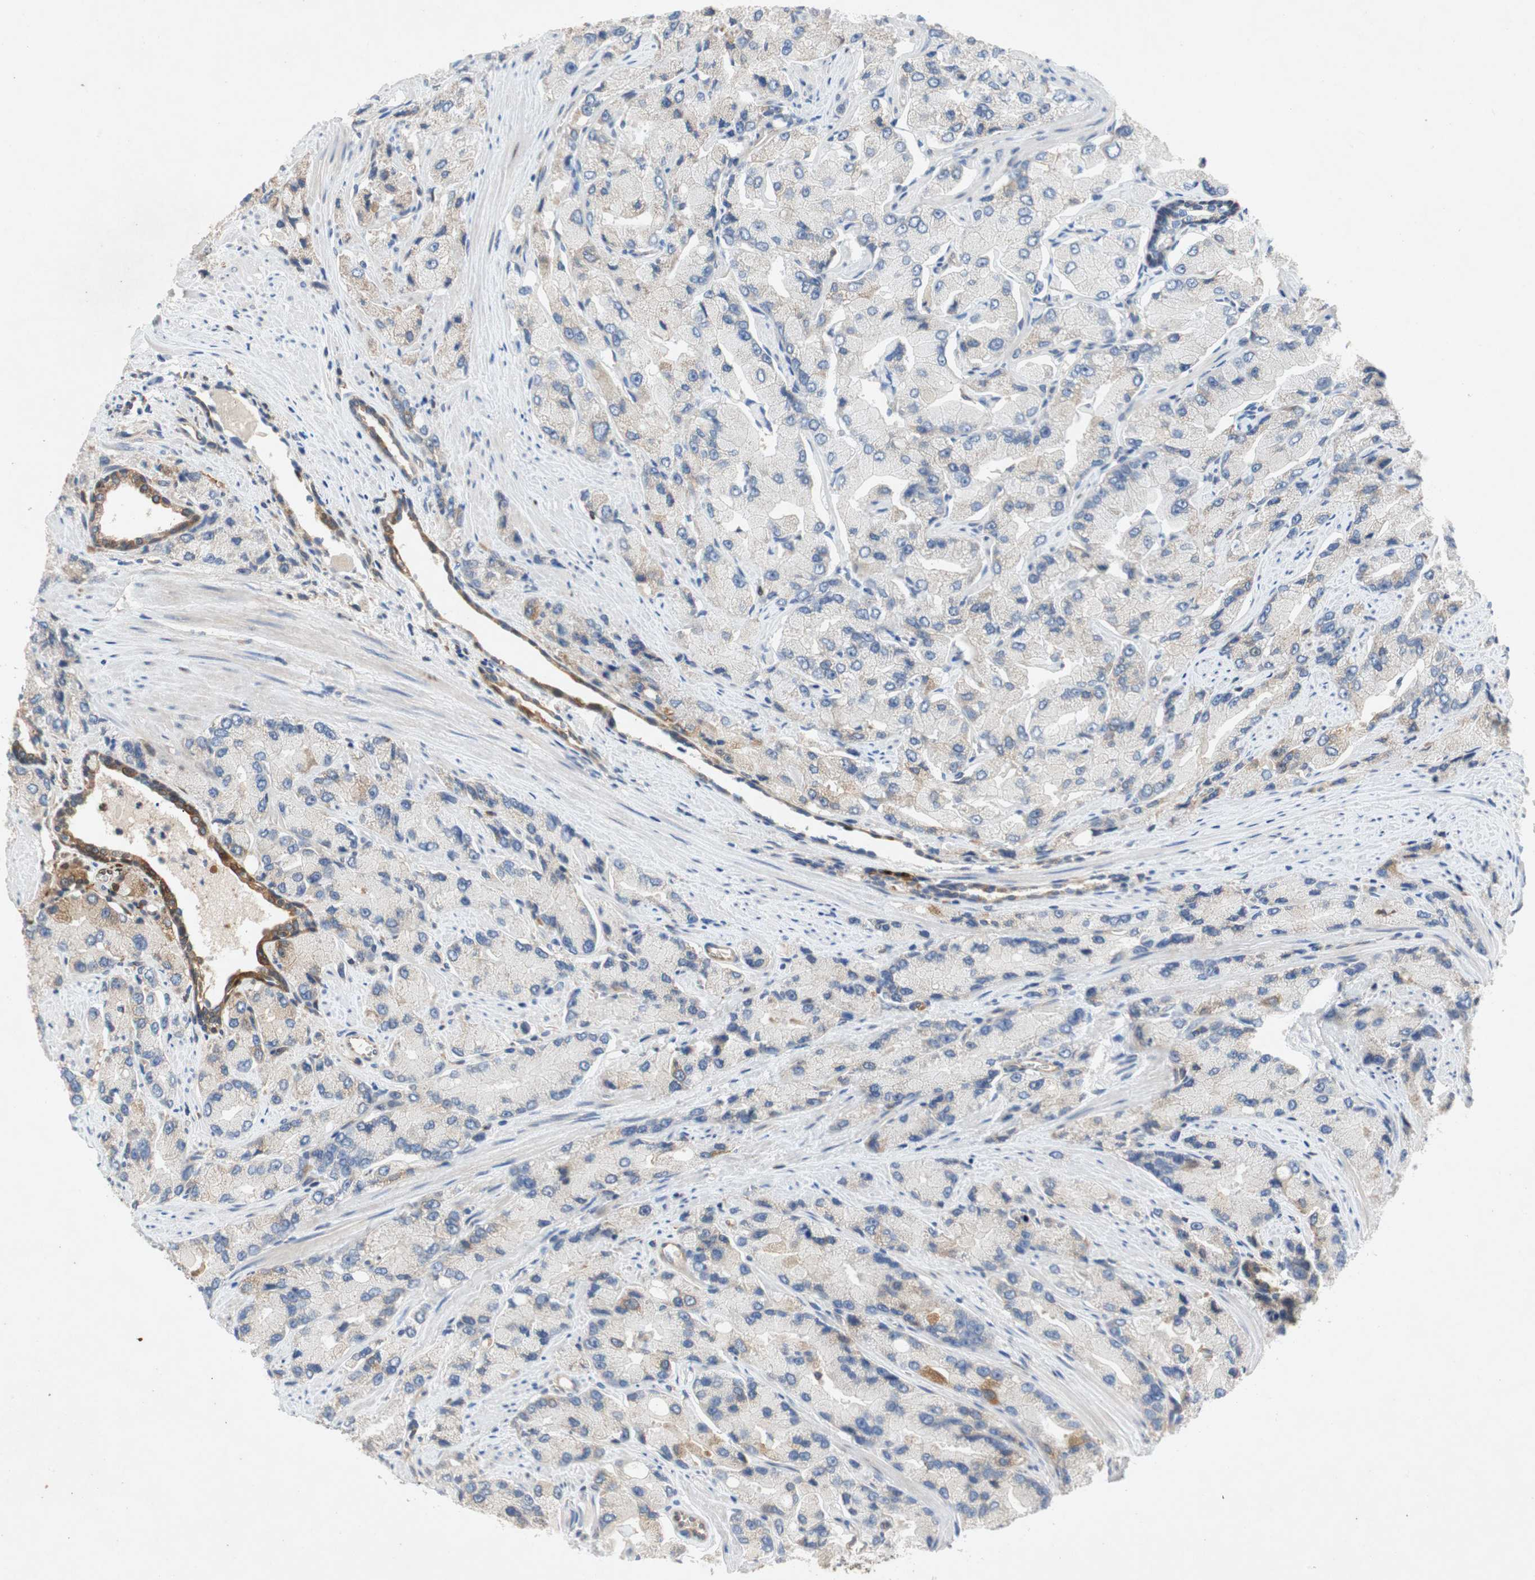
{"staining": {"intensity": "weak", "quantity": "<25%", "location": "cytoplasmic/membranous"}, "tissue": "prostate cancer", "cell_type": "Tumor cells", "image_type": "cancer", "snomed": [{"axis": "morphology", "description": "Adenocarcinoma, High grade"}, {"axis": "topography", "description": "Prostate"}], "caption": "This micrograph is of prostate cancer (high-grade adenocarcinoma) stained with IHC to label a protein in brown with the nuclei are counter-stained blue. There is no staining in tumor cells.", "gene": "RELB", "patient": {"sex": "male", "age": 58}}